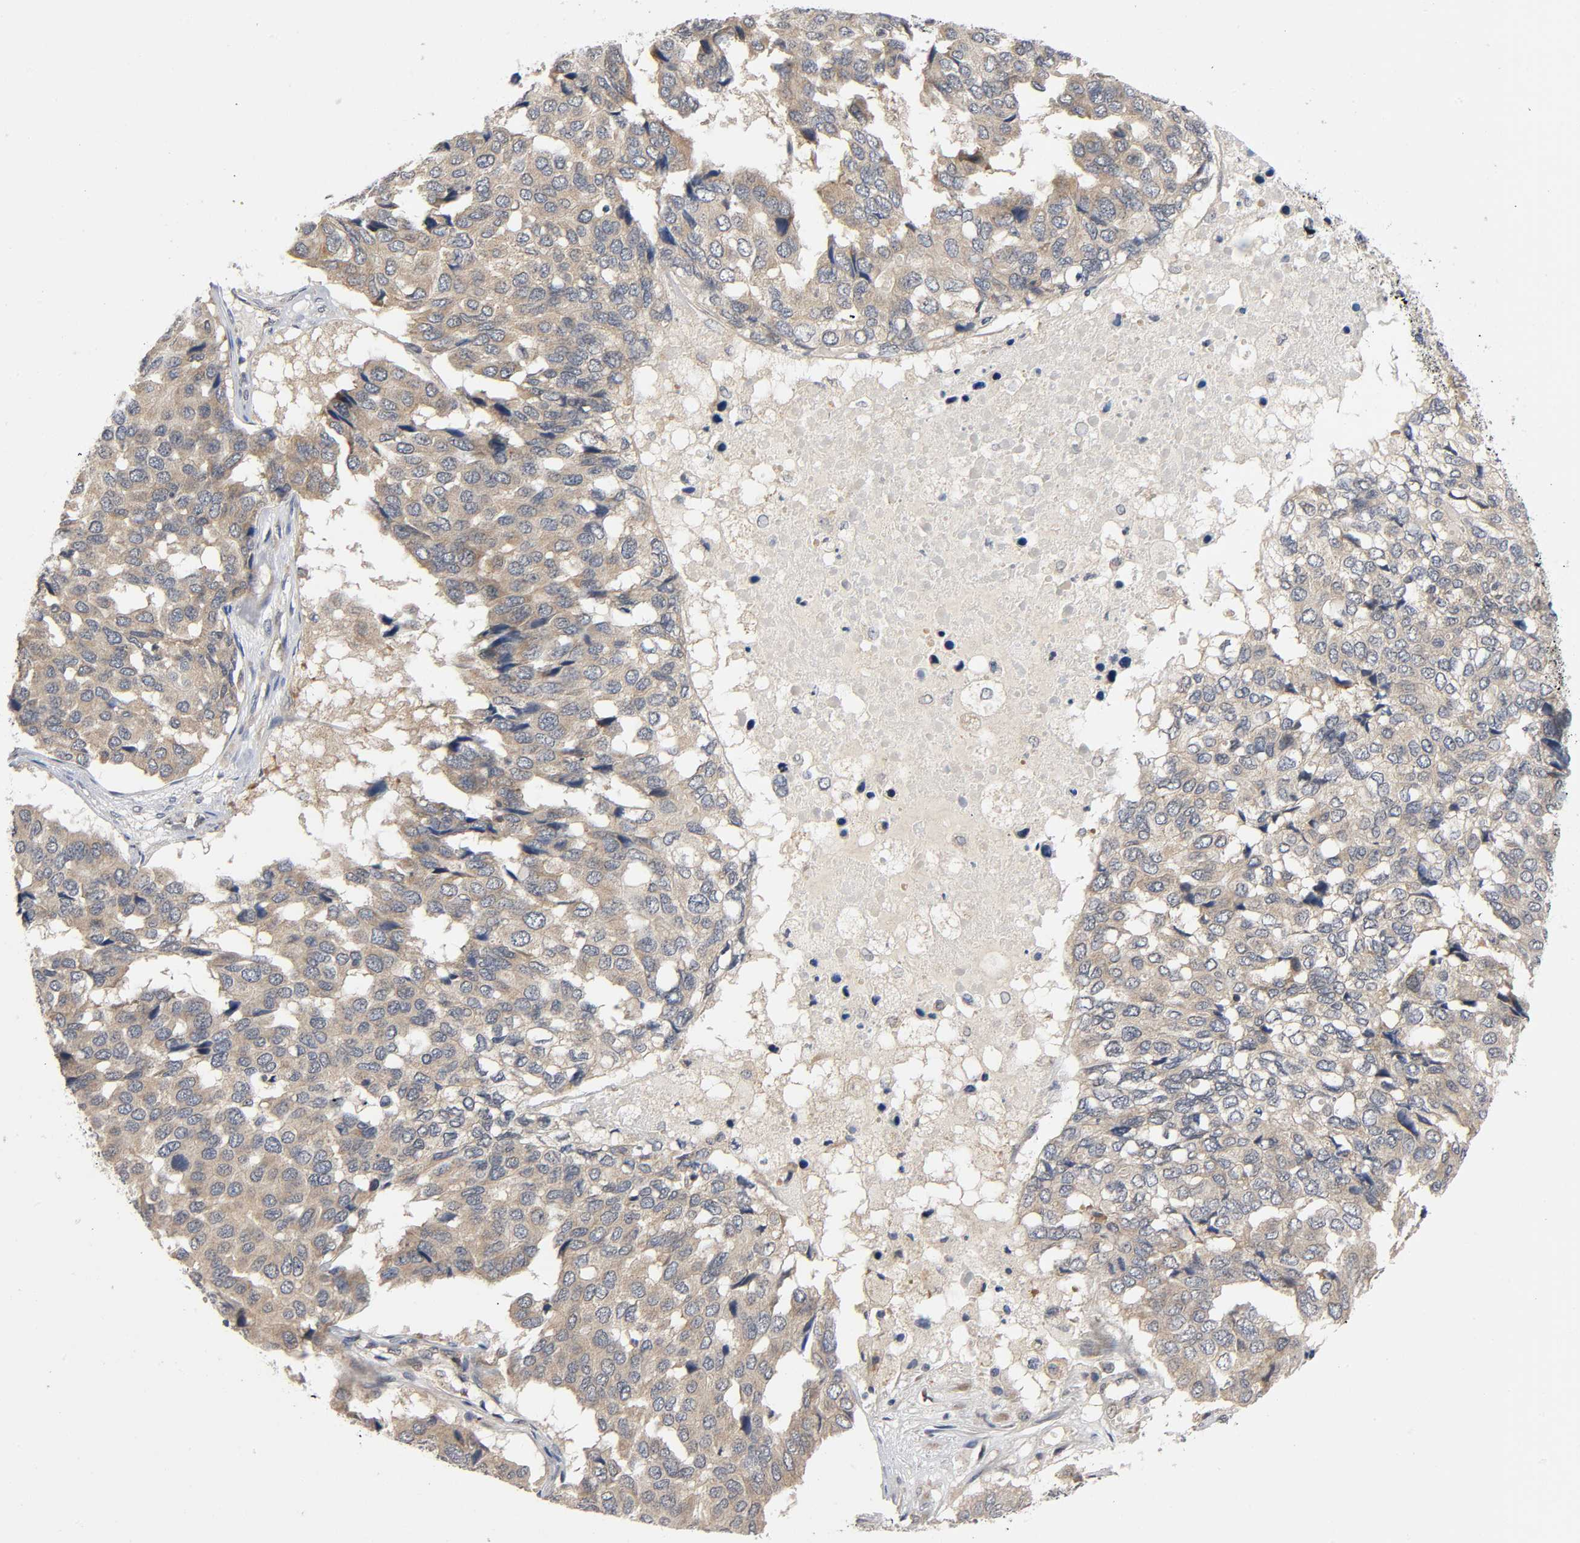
{"staining": {"intensity": "moderate", "quantity": ">75%", "location": "cytoplasmic/membranous"}, "tissue": "pancreatic cancer", "cell_type": "Tumor cells", "image_type": "cancer", "snomed": [{"axis": "morphology", "description": "Adenocarcinoma, NOS"}, {"axis": "topography", "description": "Pancreas"}], "caption": "High-magnification brightfield microscopy of adenocarcinoma (pancreatic) stained with DAB (3,3'-diaminobenzidine) (brown) and counterstained with hematoxylin (blue). tumor cells exhibit moderate cytoplasmic/membranous expression is seen in about>75% of cells. Using DAB (brown) and hematoxylin (blue) stains, captured at high magnification using brightfield microscopy.", "gene": "MAPK8", "patient": {"sex": "male", "age": 50}}